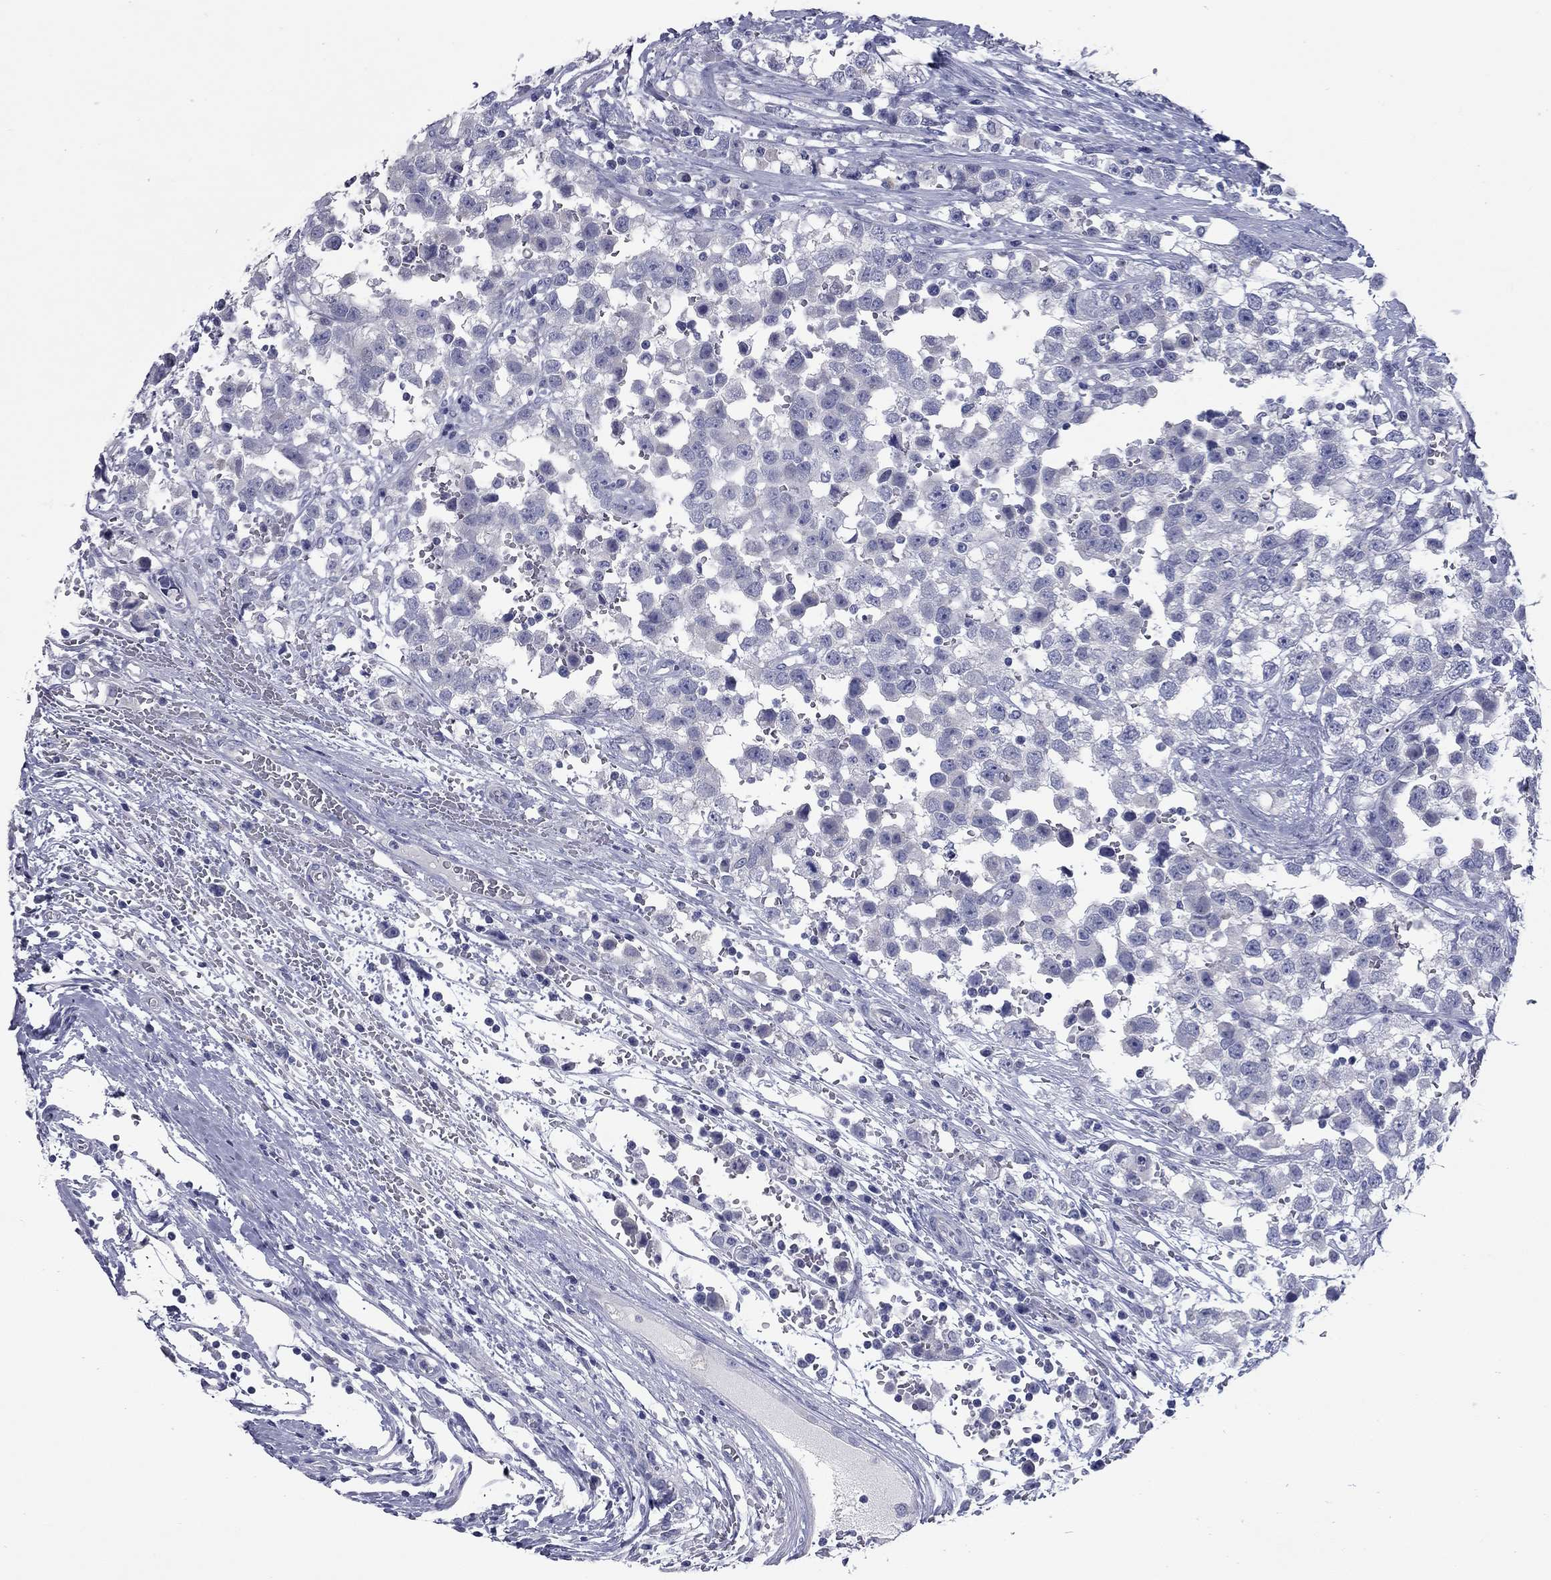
{"staining": {"intensity": "negative", "quantity": "none", "location": "none"}, "tissue": "testis cancer", "cell_type": "Tumor cells", "image_type": "cancer", "snomed": [{"axis": "morphology", "description": "Seminoma, NOS"}, {"axis": "topography", "description": "Testis"}], "caption": "Tumor cells are negative for brown protein staining in testis seminoma.", "gene": "KIRREL2", "patient": {"sex": "male", "age": 34}}